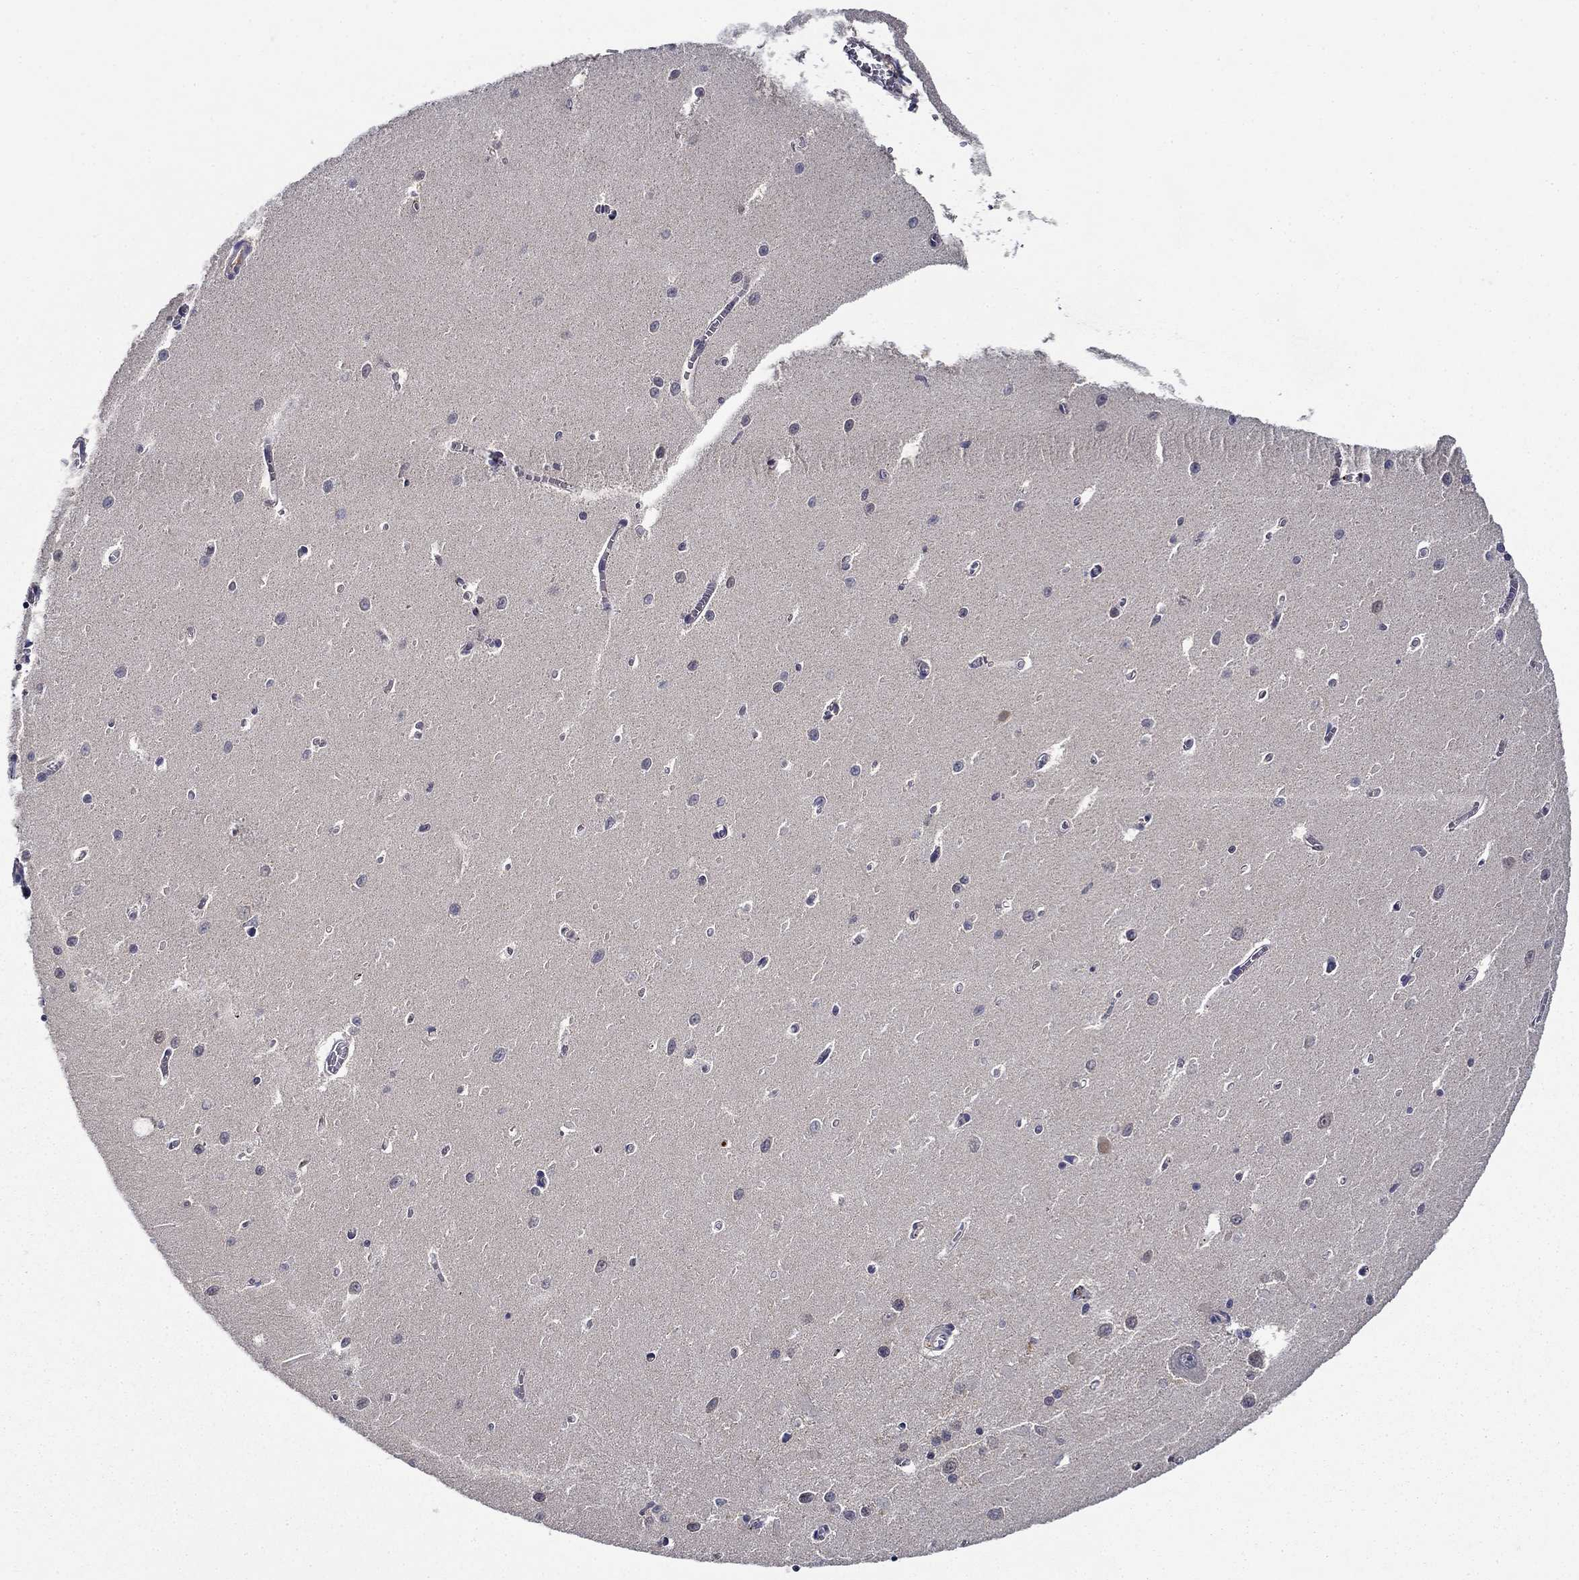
{"staining": {"intensity": "negative", "quantity": "none", "location": "none"}, "tissue": "cerebellum", "cell_type": "Cells in granular layer", "image_type": "normal", "snomed": [{"axis": "morphology", "description": "Normal tissue, NOS"}, {"axis": "topography", "description": "Cerebellum"}], "caption": "Immunohistochemistry histopathology image of normal human cerebellum stained for a protein (brown), which displays no staining in cells in granular layer. Nuclei are stained in blue.", "gene": "DDTL", "patient": {"sex": "female", "age": 64}}